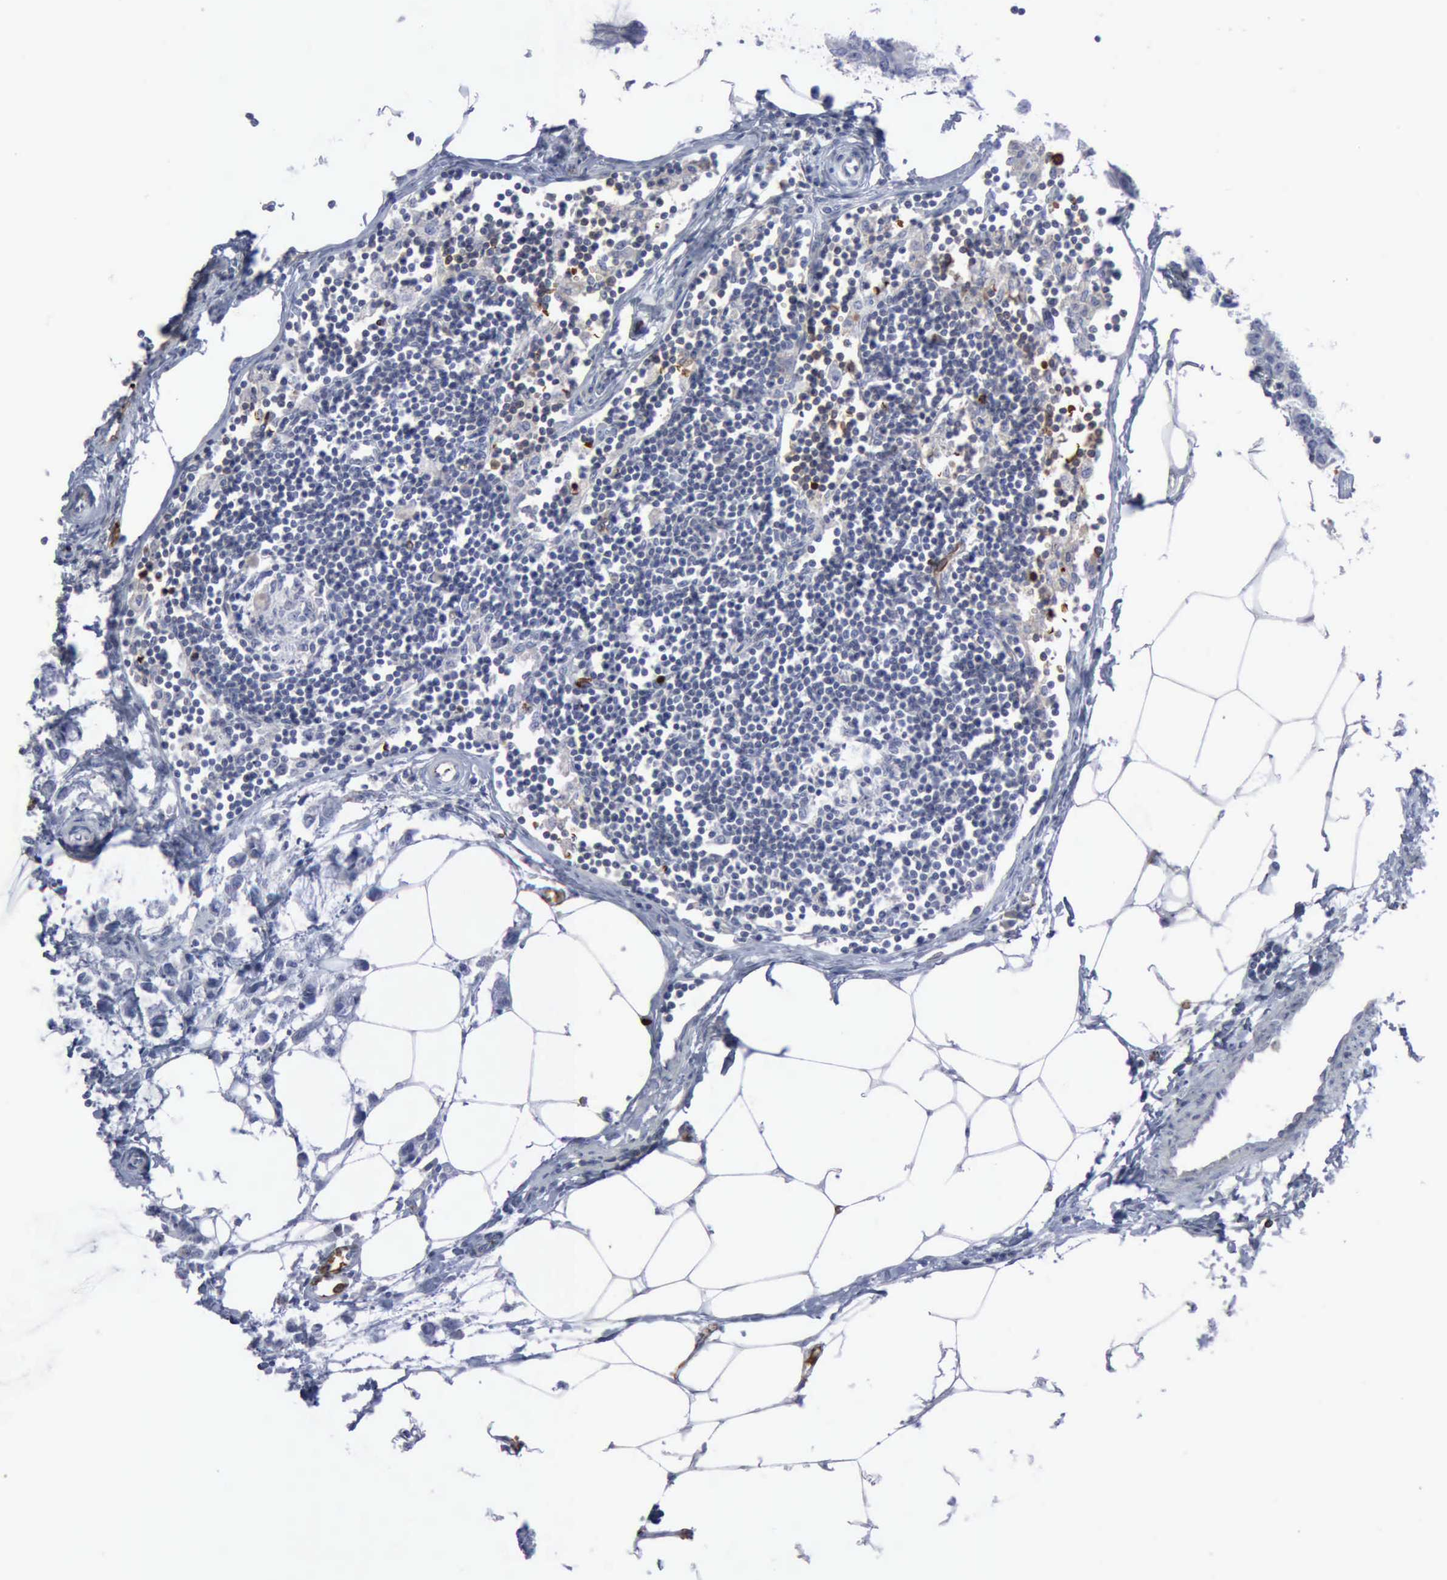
{"staining": {"intensity": "negative", "quantity": "none", "location": "none"}, "tissue": "colorectal cancer", "cell_type": "Tumor cells", "image_type": "cancer", "snomed": [{"axis": "morphology", "description": "Normal tissue, NOS"}, {"axis": "morphology", "description": "Adenocarcinoma, NOS"}, {"axis": "topography", "description": "Colon"}, {"axis": "topography", "description": "Peripheral nerve tissue"}], "caption": "A micrograph of colorectal cancer stained for a protein demonstrates no brown staining in tumor cells.", "gene": "TGFB1", "patient": {"sex": "male", "age": 14}}